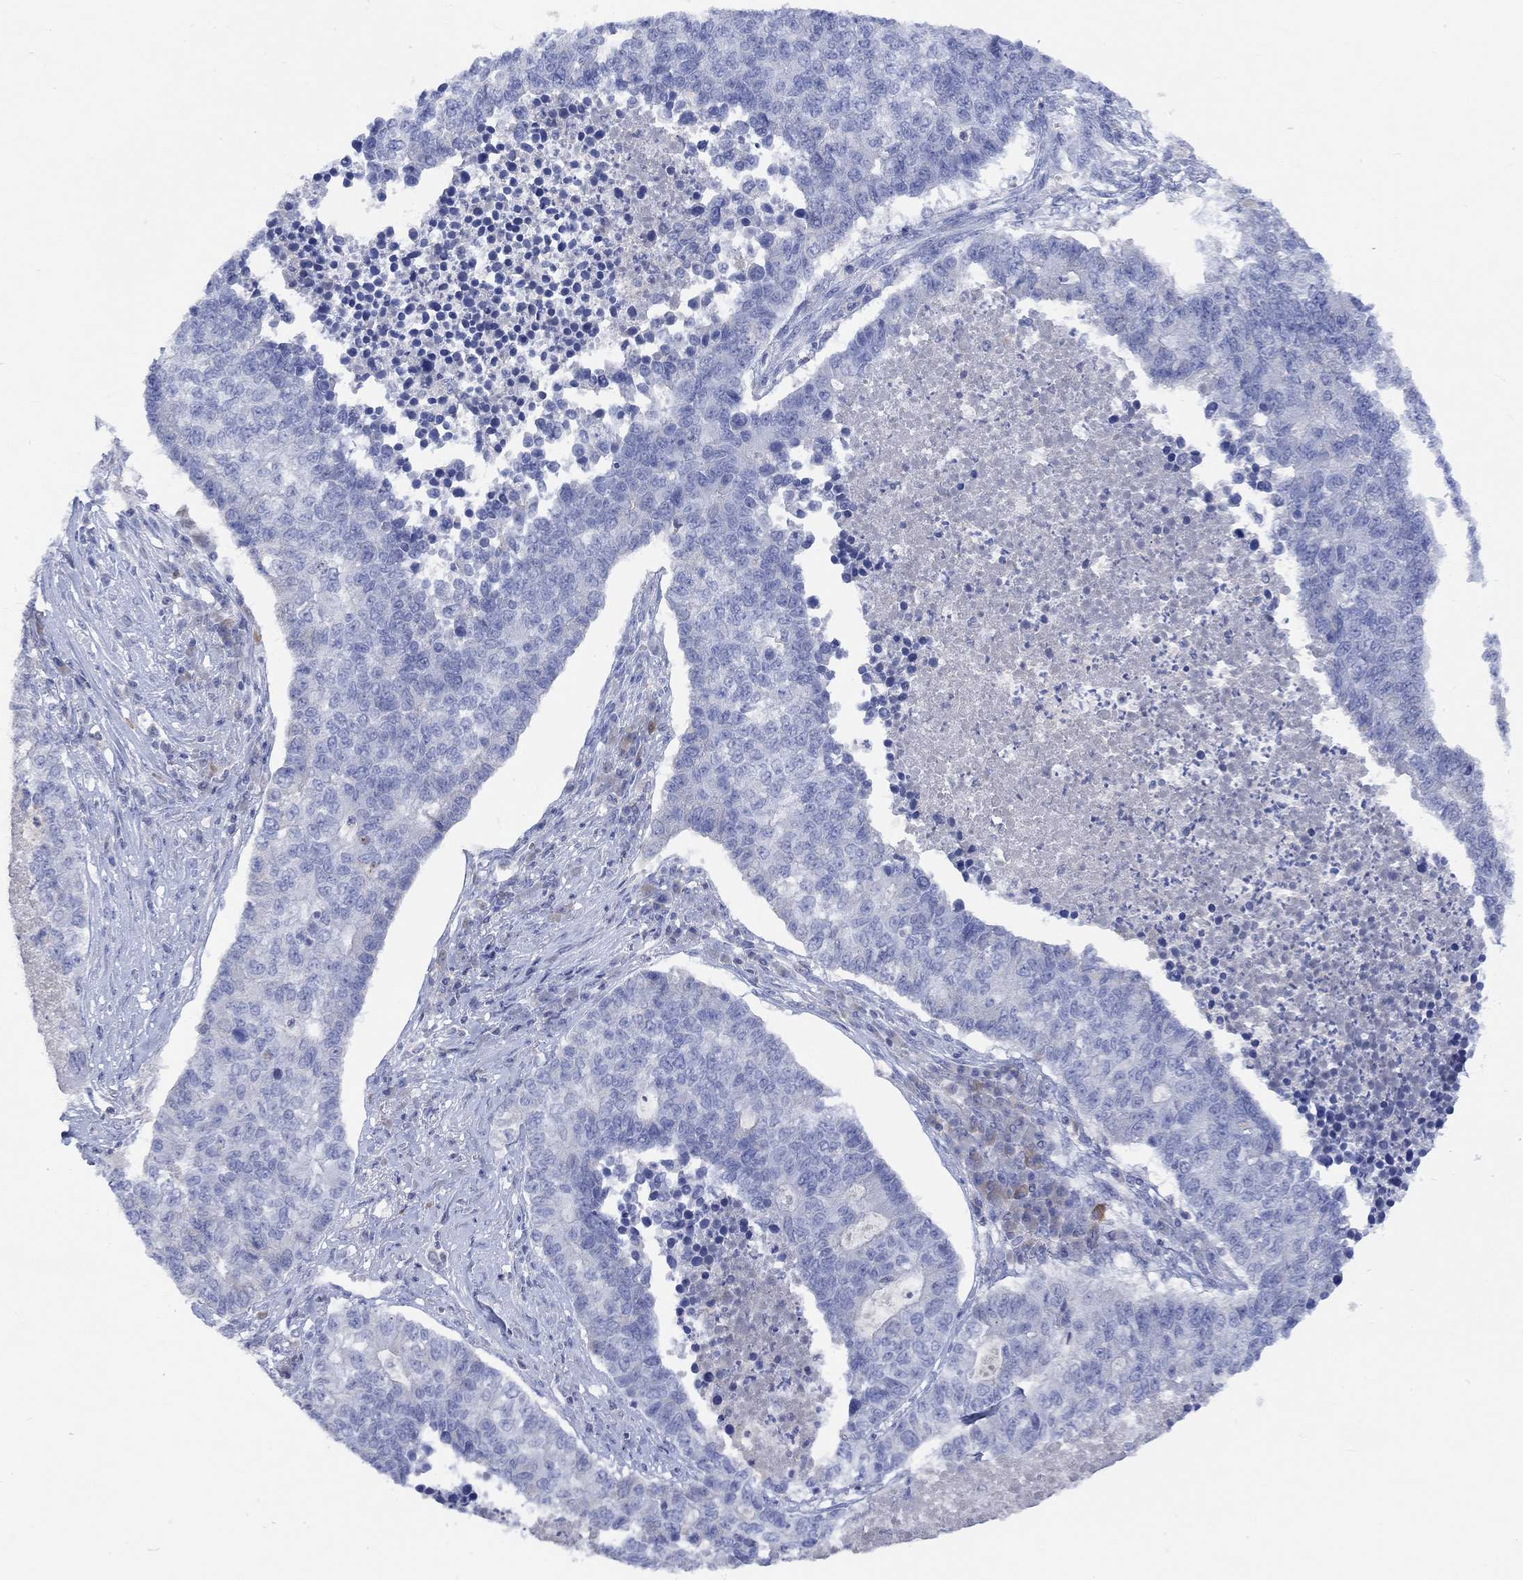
{"staining": {"intensity": "negative", "quantity": "none", "location": "none"}, "tissue": "lung cancer", "cell_type": "Tumor cells", "image_type": "cancer", "snomed": [{"axis": "morphology", "description": "Adenocarcinoma, NOS"}, {"axis": "topography", "description": "Lung"}], "caption": "This is a micrograph of immunohistochemistry staining of lung cancer, which shows no staining in tumor cells.", "gene": "GCM1", "patient": {"sex": "male", "age": 57}}